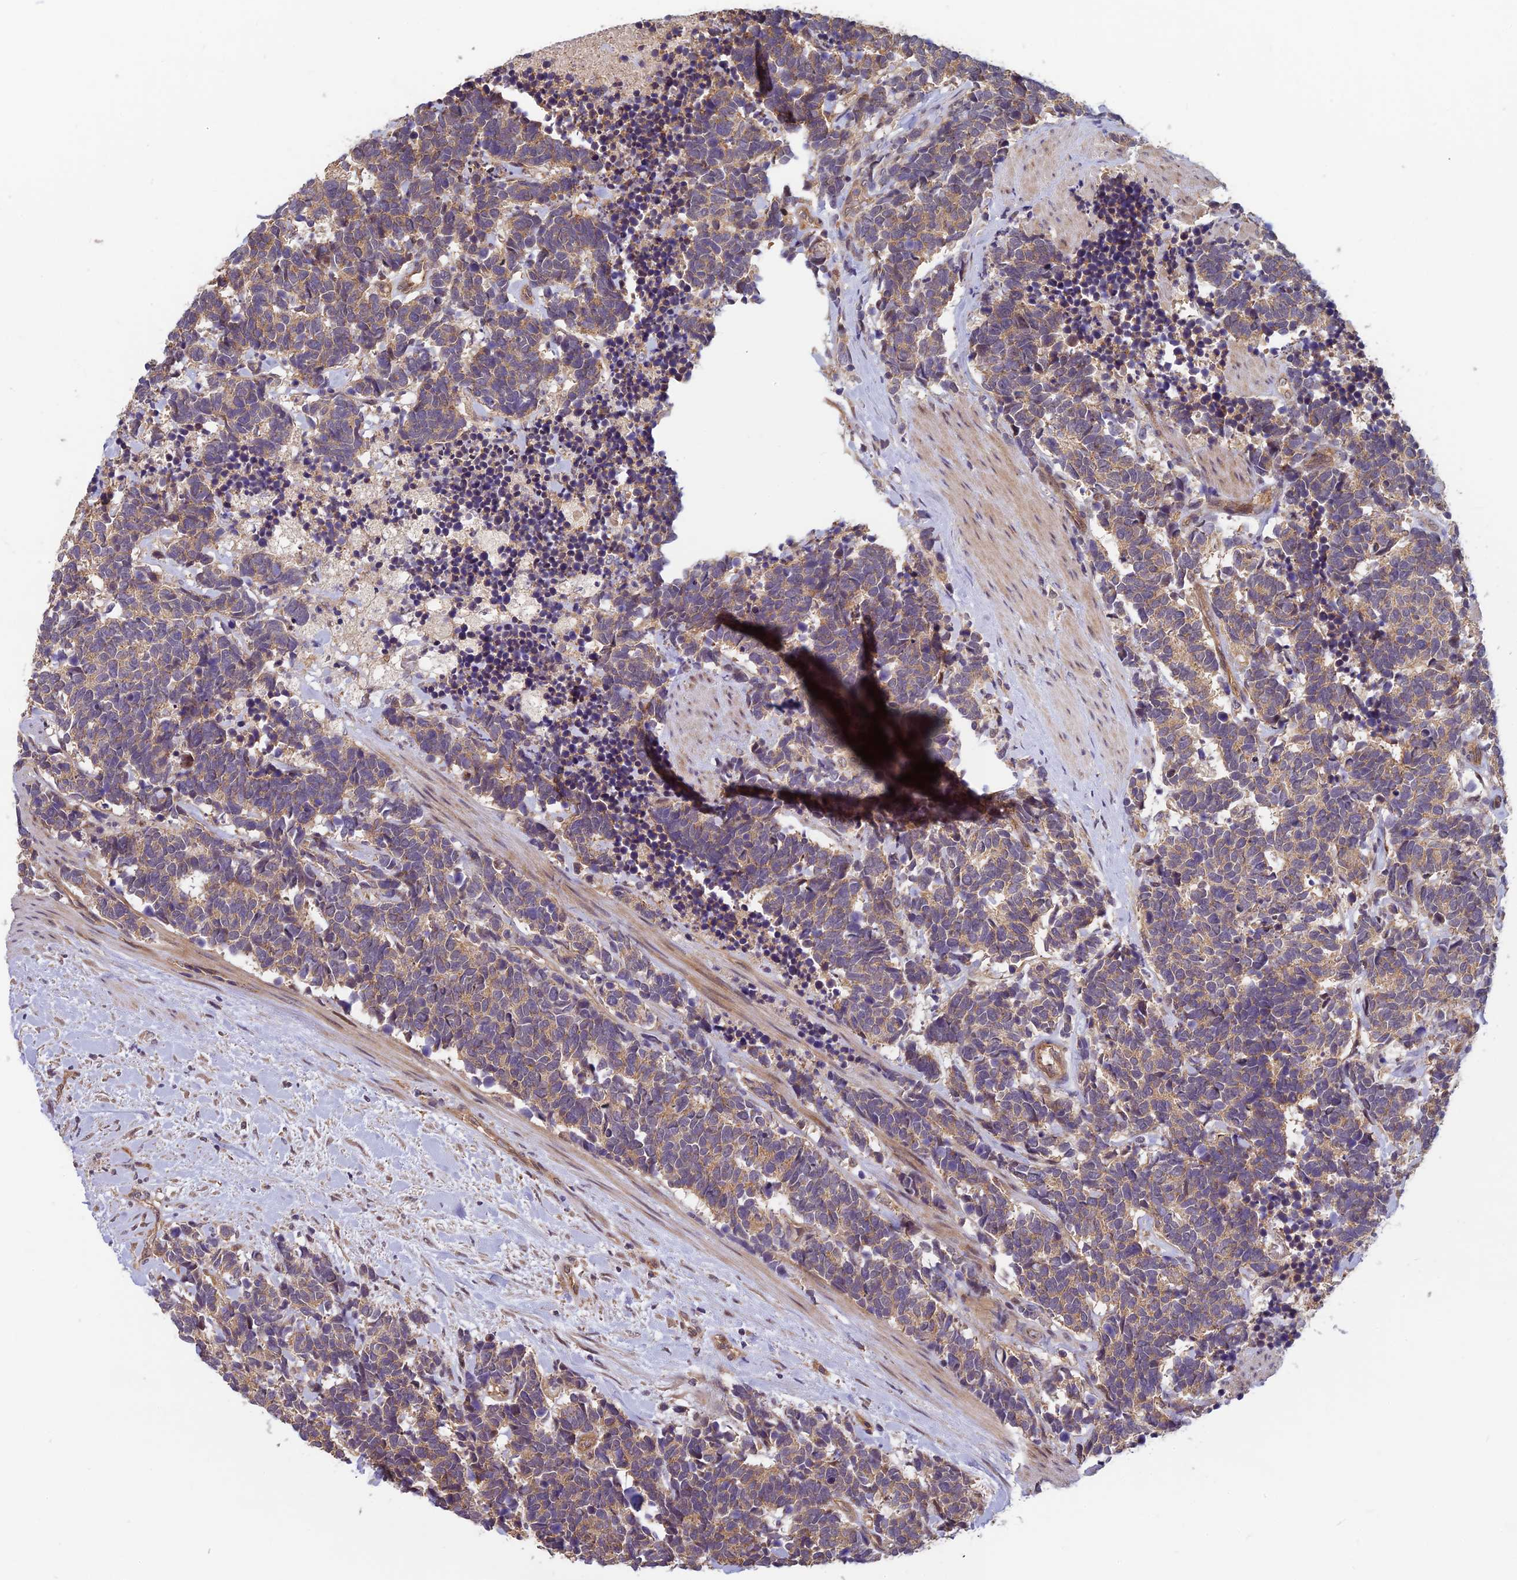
{"staining": {"intensity": "weak", "quantity": ">75%", "location": "cytoplasmic/membranous"}, "tissue": "carcinoid", "cell_type": "Tumor cells", "image_type": "cancer", "snomed": [{"axis": "morphology", "description": "Carcinoma, NOS"}, {"axis": "morphology", "description": "Carcinoid, malignant, NOS"}, {"axis": "topography", "description": "Prostate"}], "caption": "Human carcinoid stained with a brown dye reveals weak cytoplasmic/membranous positive staining in about >75% of tumor cells.", "gene": "PIKFYVE", "patient": {"sex": "male", "age": 57}}